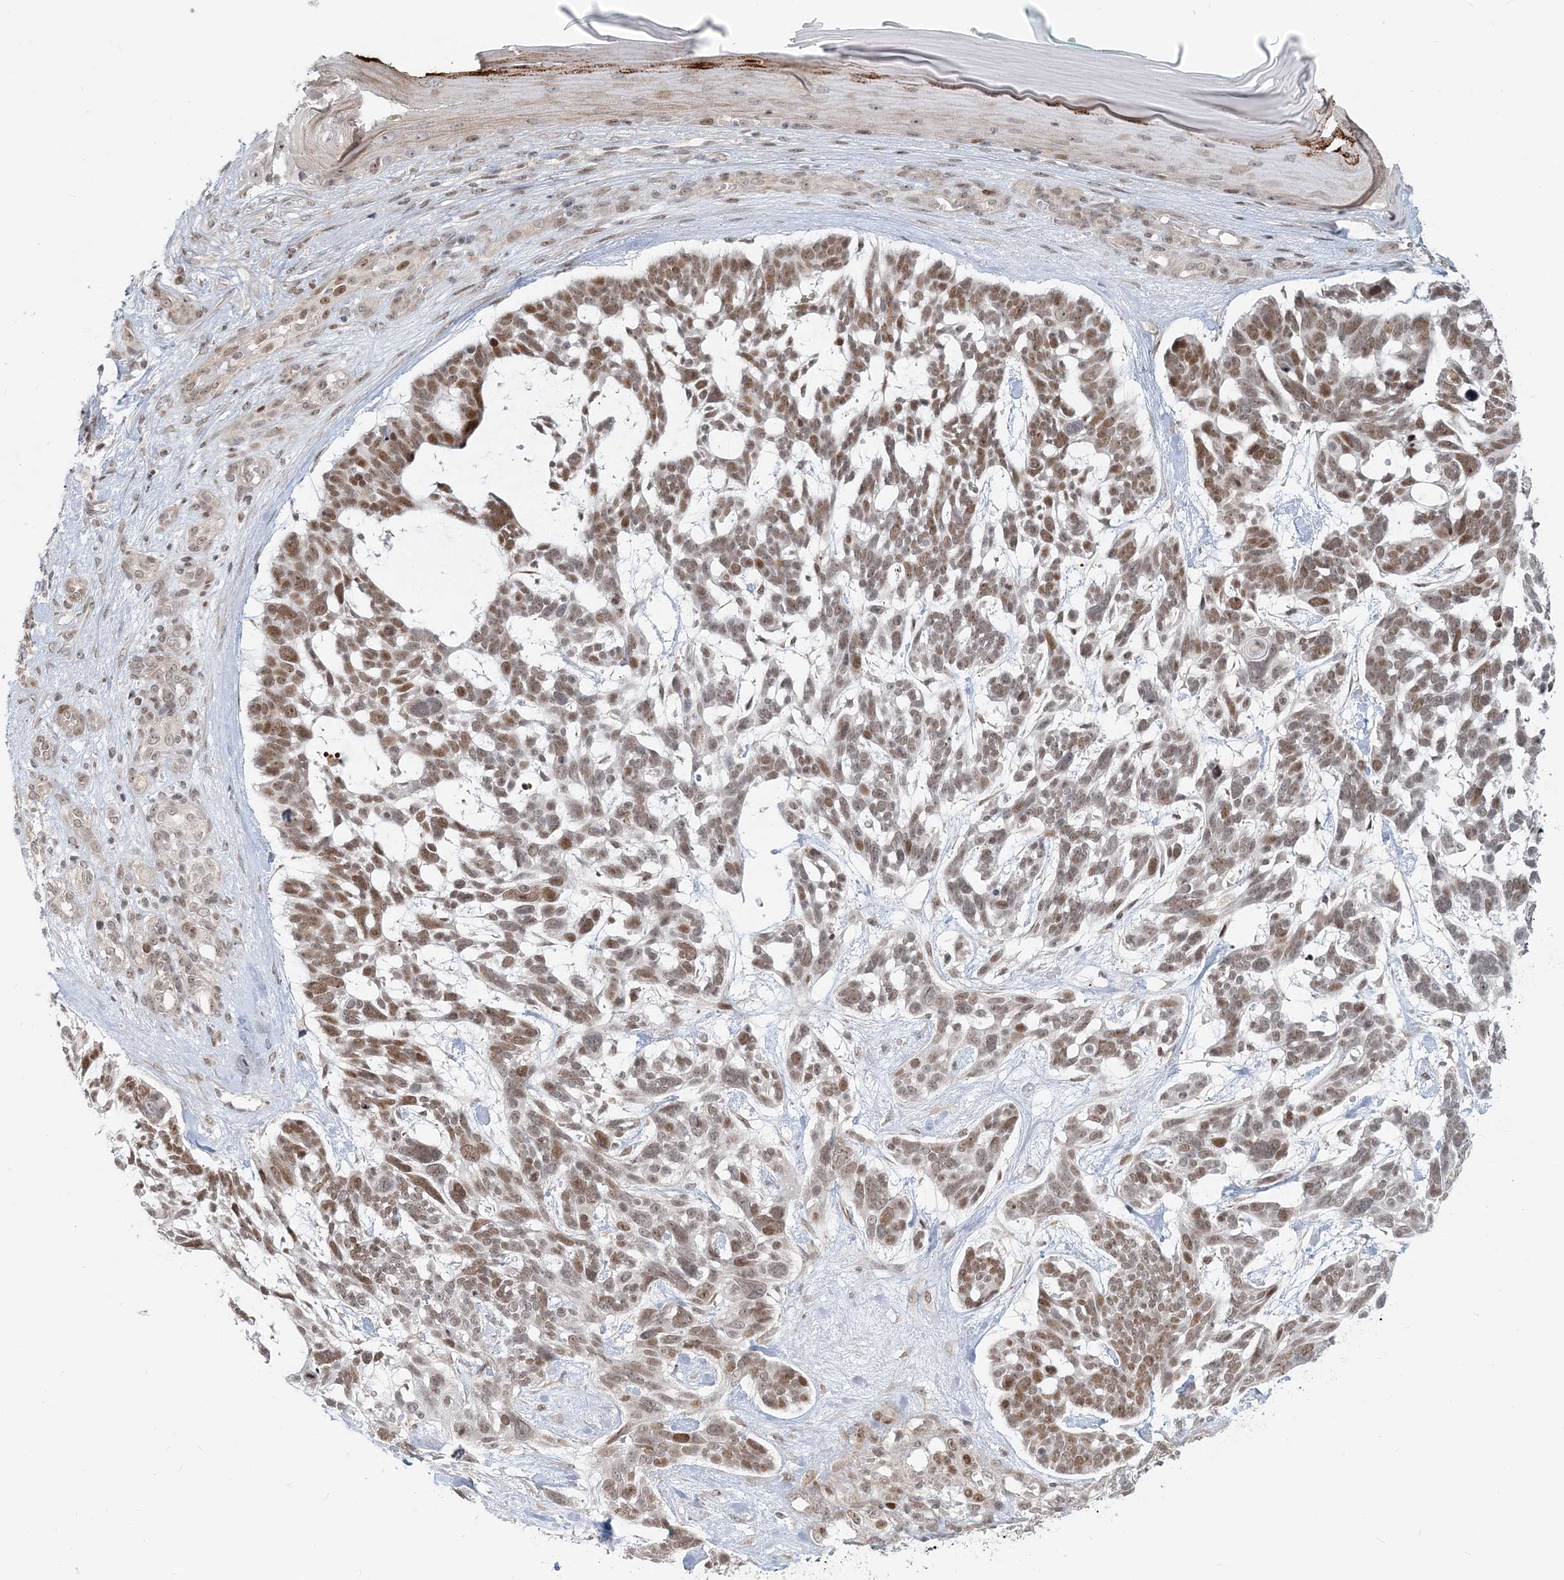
{"staining": {"intensity": "moderate", "quantity": ">75%", "location": "nuclear"}, "tissue": "skin cancer", "cell_type": "Tumor cells", "image_type": "cancer", "snomed": [{"axis": "morphology", "description": "Basal cell carcinoma"}, {"axis": "topography", "description": "Skin"}], "caption": "A high-resolution photomicrograph shows immunohistochemistry (IHC) staining of skin cancer (basal cell carcinoma), which displays moderate nuclear positivity in about >75% of tumor cells.", "gene": "BAZ1B", "patient": {"sex": "male", "age": 88}}